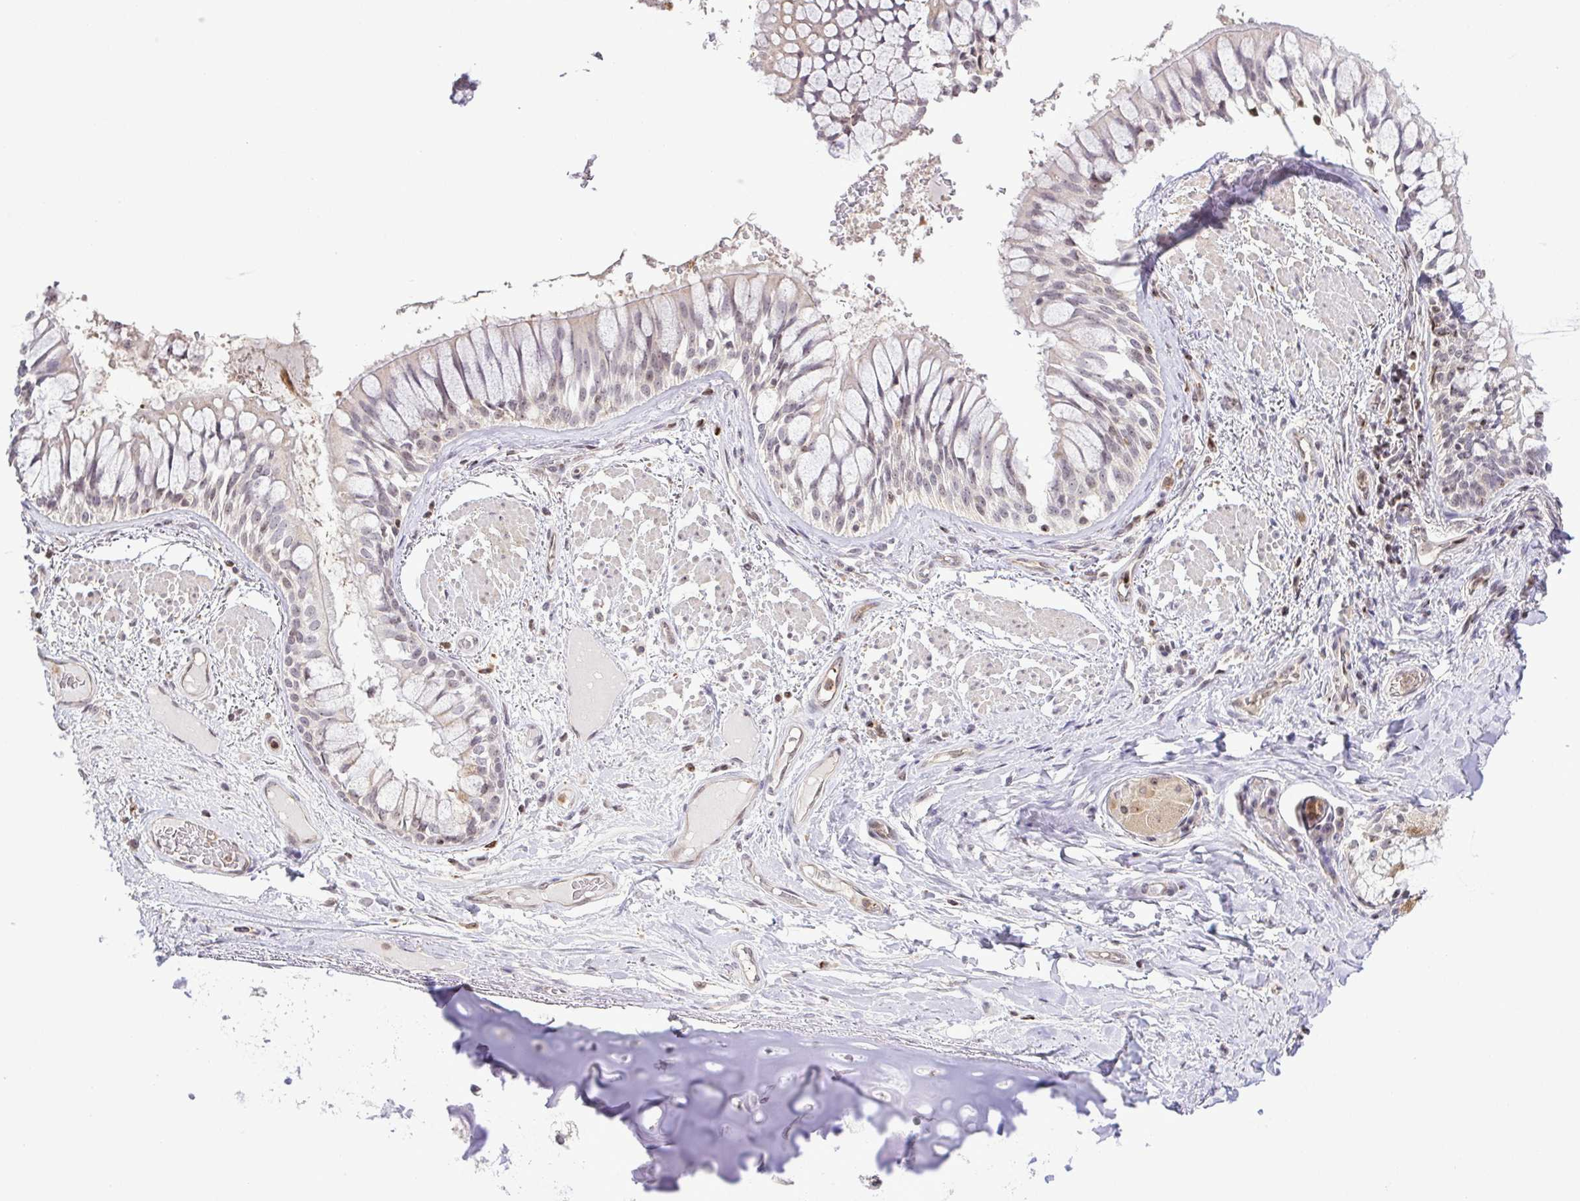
{"staining": {"intensity": "negative", "quantity": "none", "location": "none"}, "tissue": "adipose tissue", "cell_type": "Adipocytes", "image_type": "normal", "snomed": [{"axis": "morphology", "description": "Normal tissue, NOS"}, {"axis": "topography", "description": "Cartilage tissue"}, {"axis": "topography", "description": "Bronchus"}], "caption": "Histopathology image shows no significant protein expression in adipocytes of unremarkable adipose tissue.", "gene": "RSL24D1", "patient": {"sex": "male", "age": 64}}